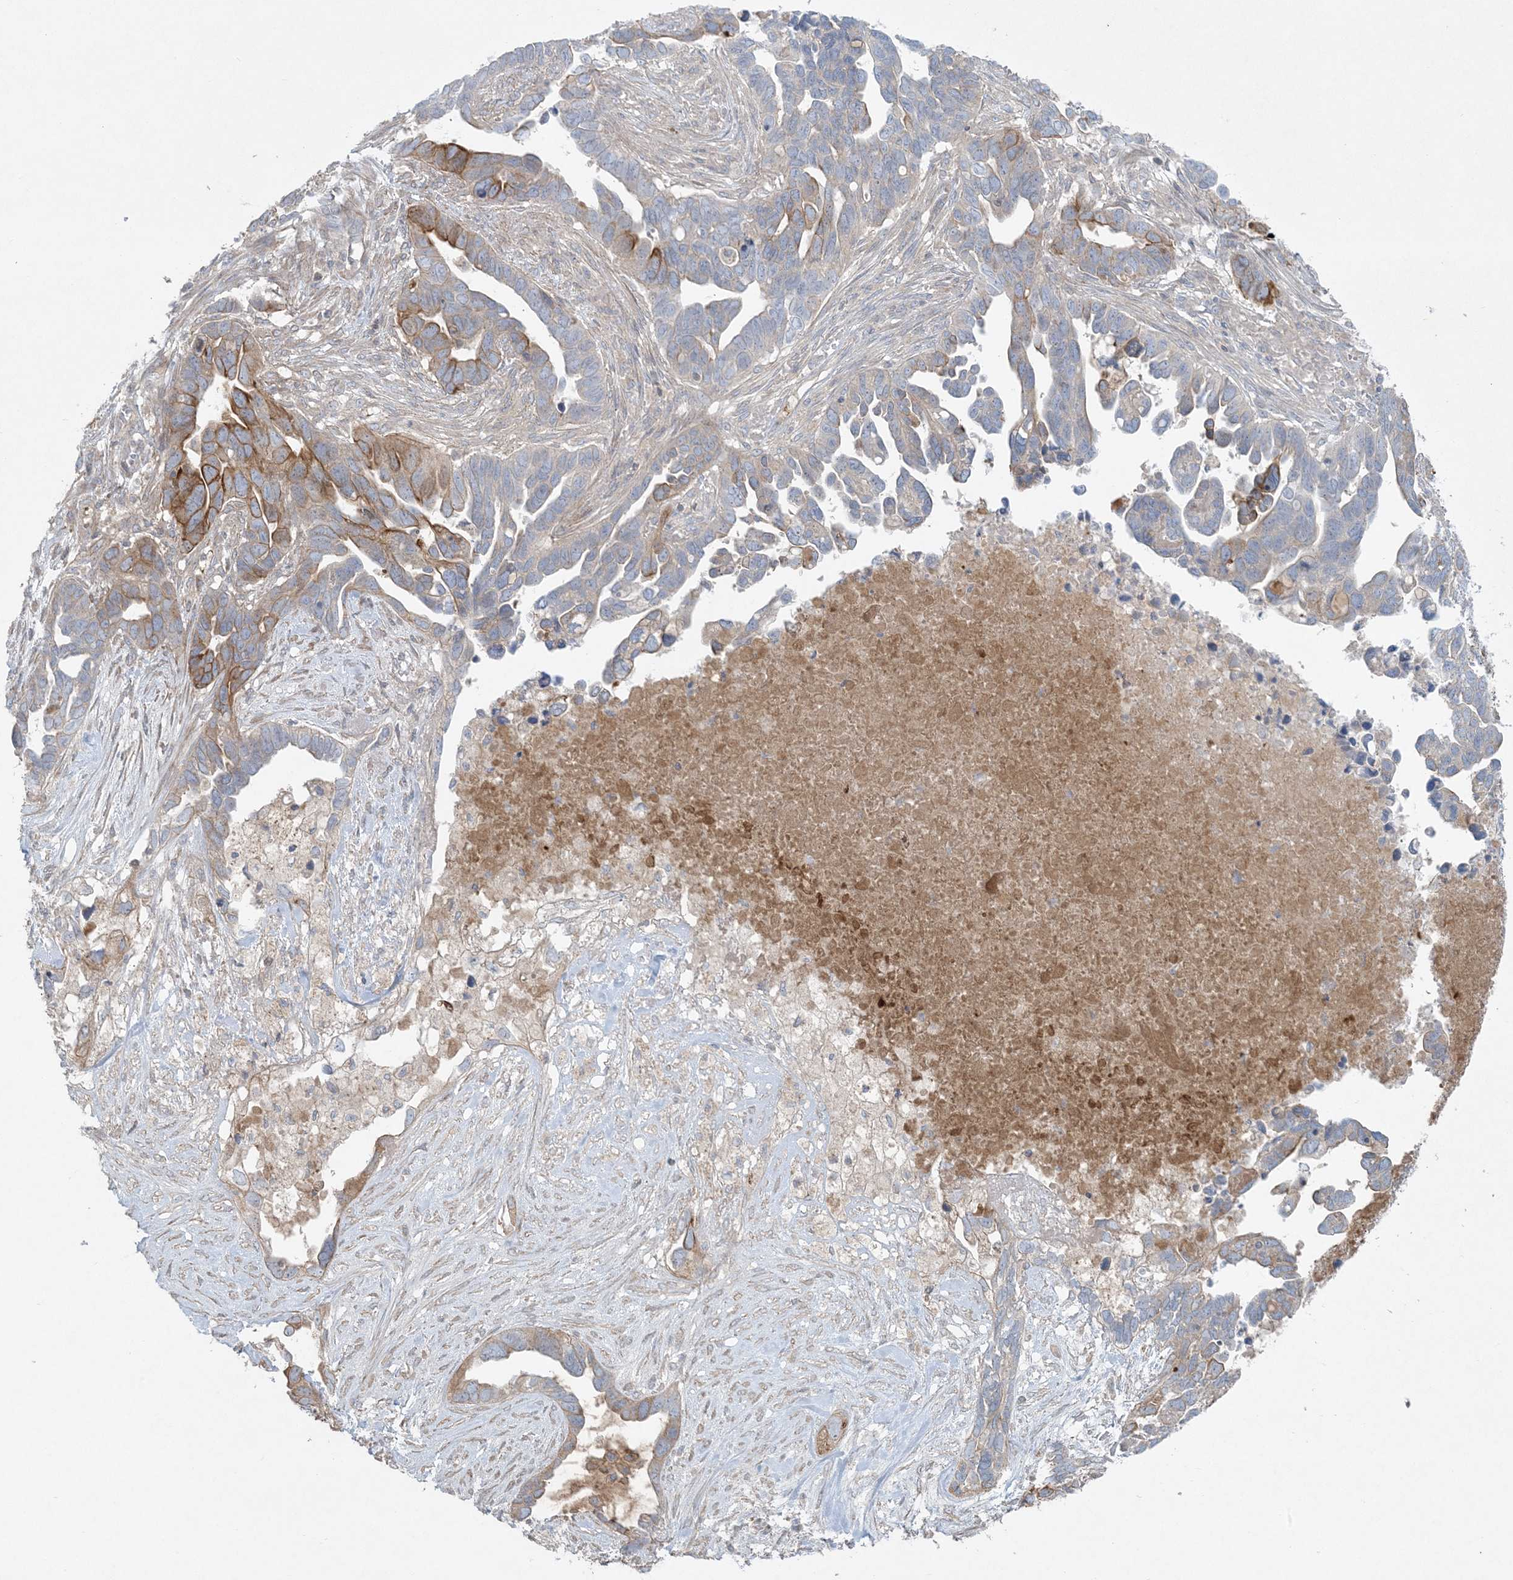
{"staining": {"intensity": "strong", "quantity": "<25%", "location": "cytoplasmic/membranous"}, "tissue": "ovarian cancer", "cell_type": "Tumor cells", "image_type": "cancer", "snomed": [{"axis": "morphology", "description": "Cystadenocarcinoma, serous, NOS"}, {"axis": "topography", "description": "Ovary"}], "caption": "The photomicrograph shows staining of ovarian cancer, revealing strong cytoplasmic/membranous protein positivity (brown color) within tumor cells. Using DAB (brown) and hematoxylin (blue) stains, captured at high magnification using brightfield microscopy.", "gene": "PIK3R4", "patient": {"sex": "female", "age": 54}}